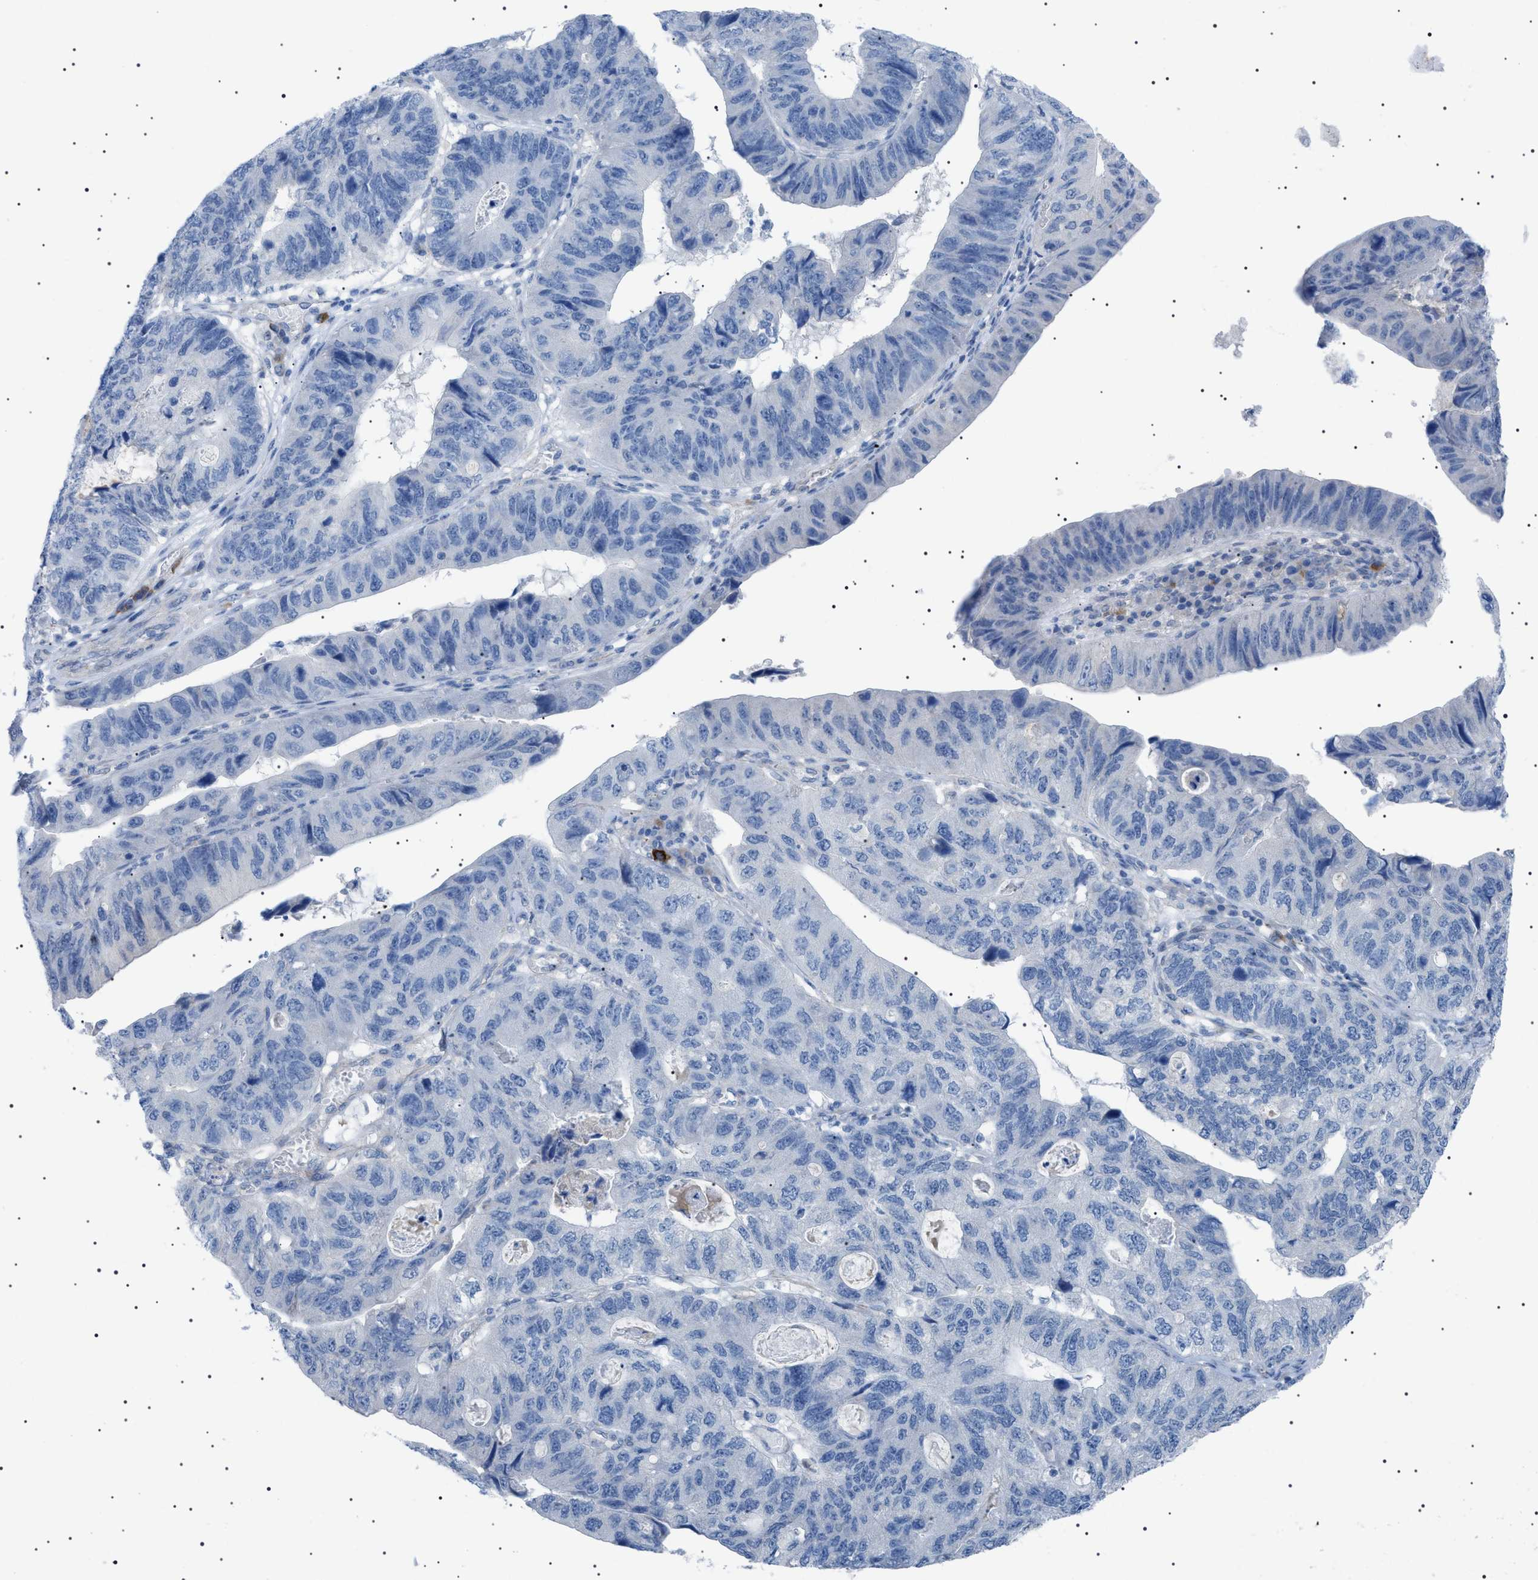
{"staining": {"intensity": "negative", "quantity": "none", "location": "none"}, "tissue": "stomach cancer", "cell_type": "Tumor cells", "image_type": "cancer", "snomed": [{"axis": "morphology", "description": "Adenocarcinoma, NOS"}, {"axis": "topography", "description": "Stomach"}], "caption": "This photomicrograph is of adenocarcinoma (stomach) stained with immunohistochemistry to label a protein in brown with the nuclei are counter-stained blue. There is no expression in tumor cells. (DAB immunohistochemistry visualized using brightfield microscopy, high magnification).", "gene": "ADAMTS1", "patient": {"sex": "male", "age": 59}}